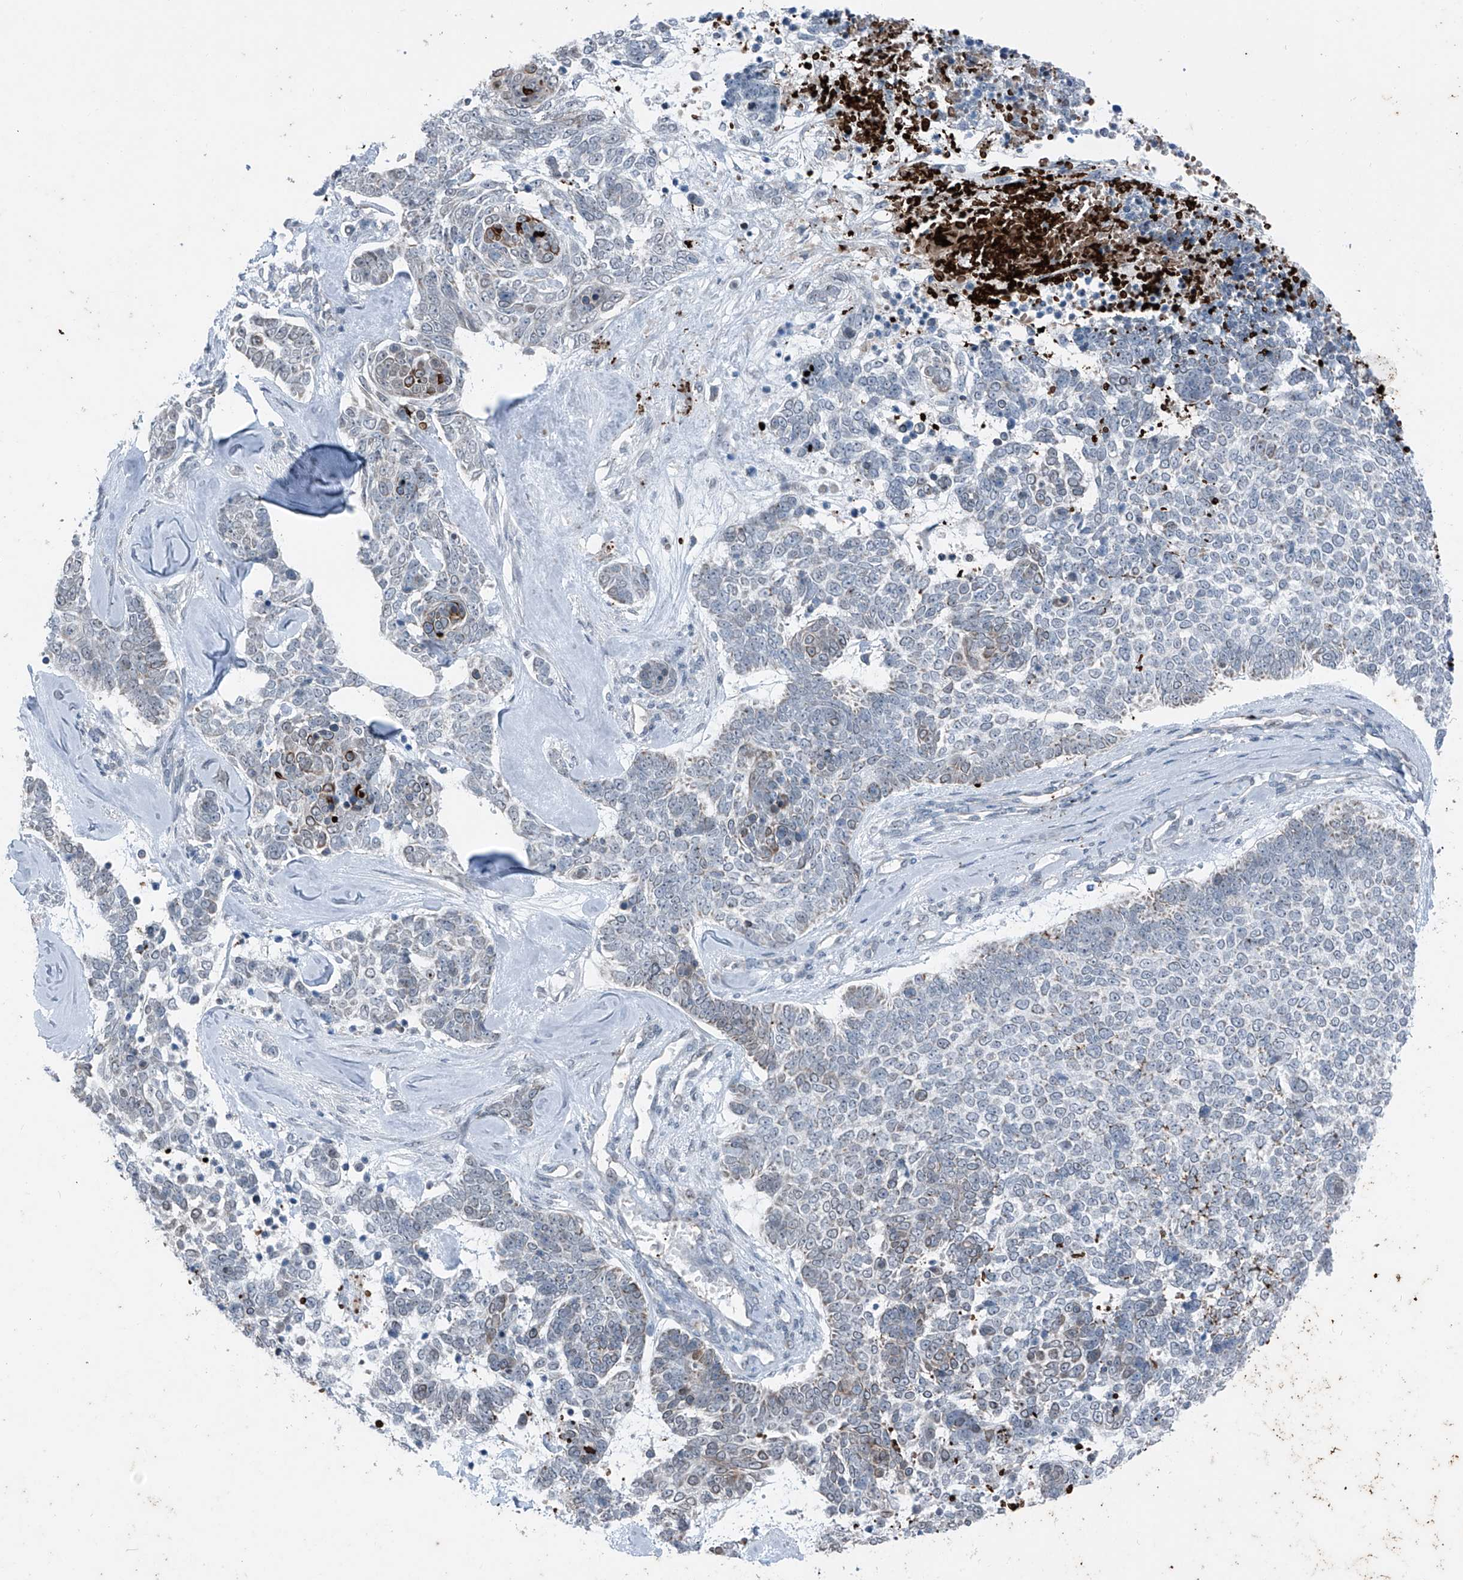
{"staining": {"intensity": "weak", "quantity": "<25%", "location": "cytoplasmic/membranous"}, "tissue": "skin cancer", "cell_type": "Tumor cells", "image_type": "cancer", "snomed": [{"axis": "morphology", "description": "Basal cell carcinoma"}, {"axis": "topography", "description": "Skin"}], "caption": "This is an immunohistochemistry (IHC) micrograph of skin cancer (basal cell carcinoma). There is no positivity in tumor cells.", "gene": "DYRK1B", "patient": {"sex": "female", "age": 81}}